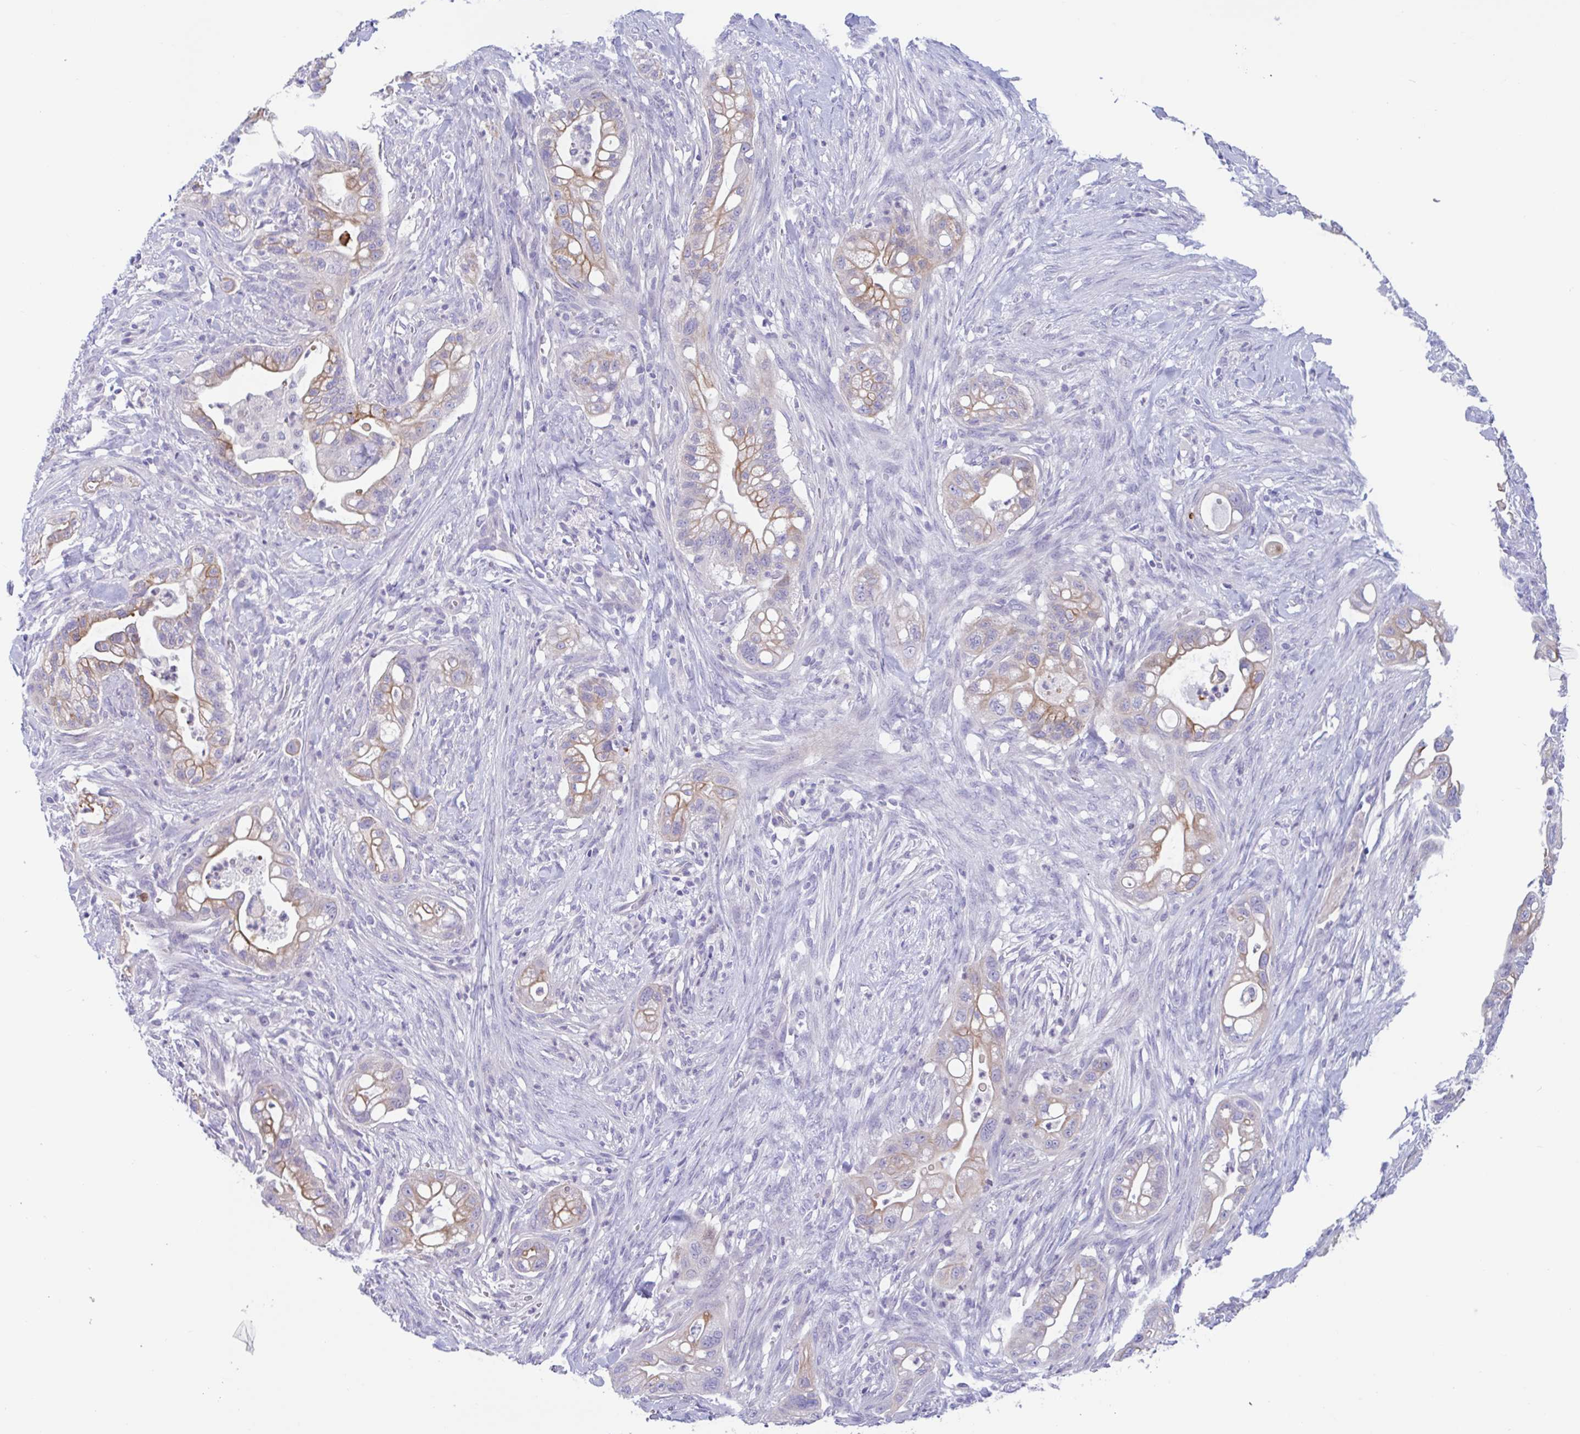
{"staining": {"intensity": "moderate", "quantity": ">75%", "location": "cytoplasmic/membranous"}, "tissue": "pancreatic cancer", "cell_type": "Tumor cells", "image_type": "cancer", "snomed": [{"axis": "morphology", "description": "Adenocarcinoma, NOS"}, {"axis": "topography", "description": "Pancreas"}], "caption": "The image displays a brown stain indicating the presence of a protein in the cytoplasmic/membranous of tumor cells in pancreatic cancer (adenocarcinoma). (IHC, brightfield microscopy, high magnification).", "gene": "OR6N2", "patient": {"sex": "male", "age": 44}}